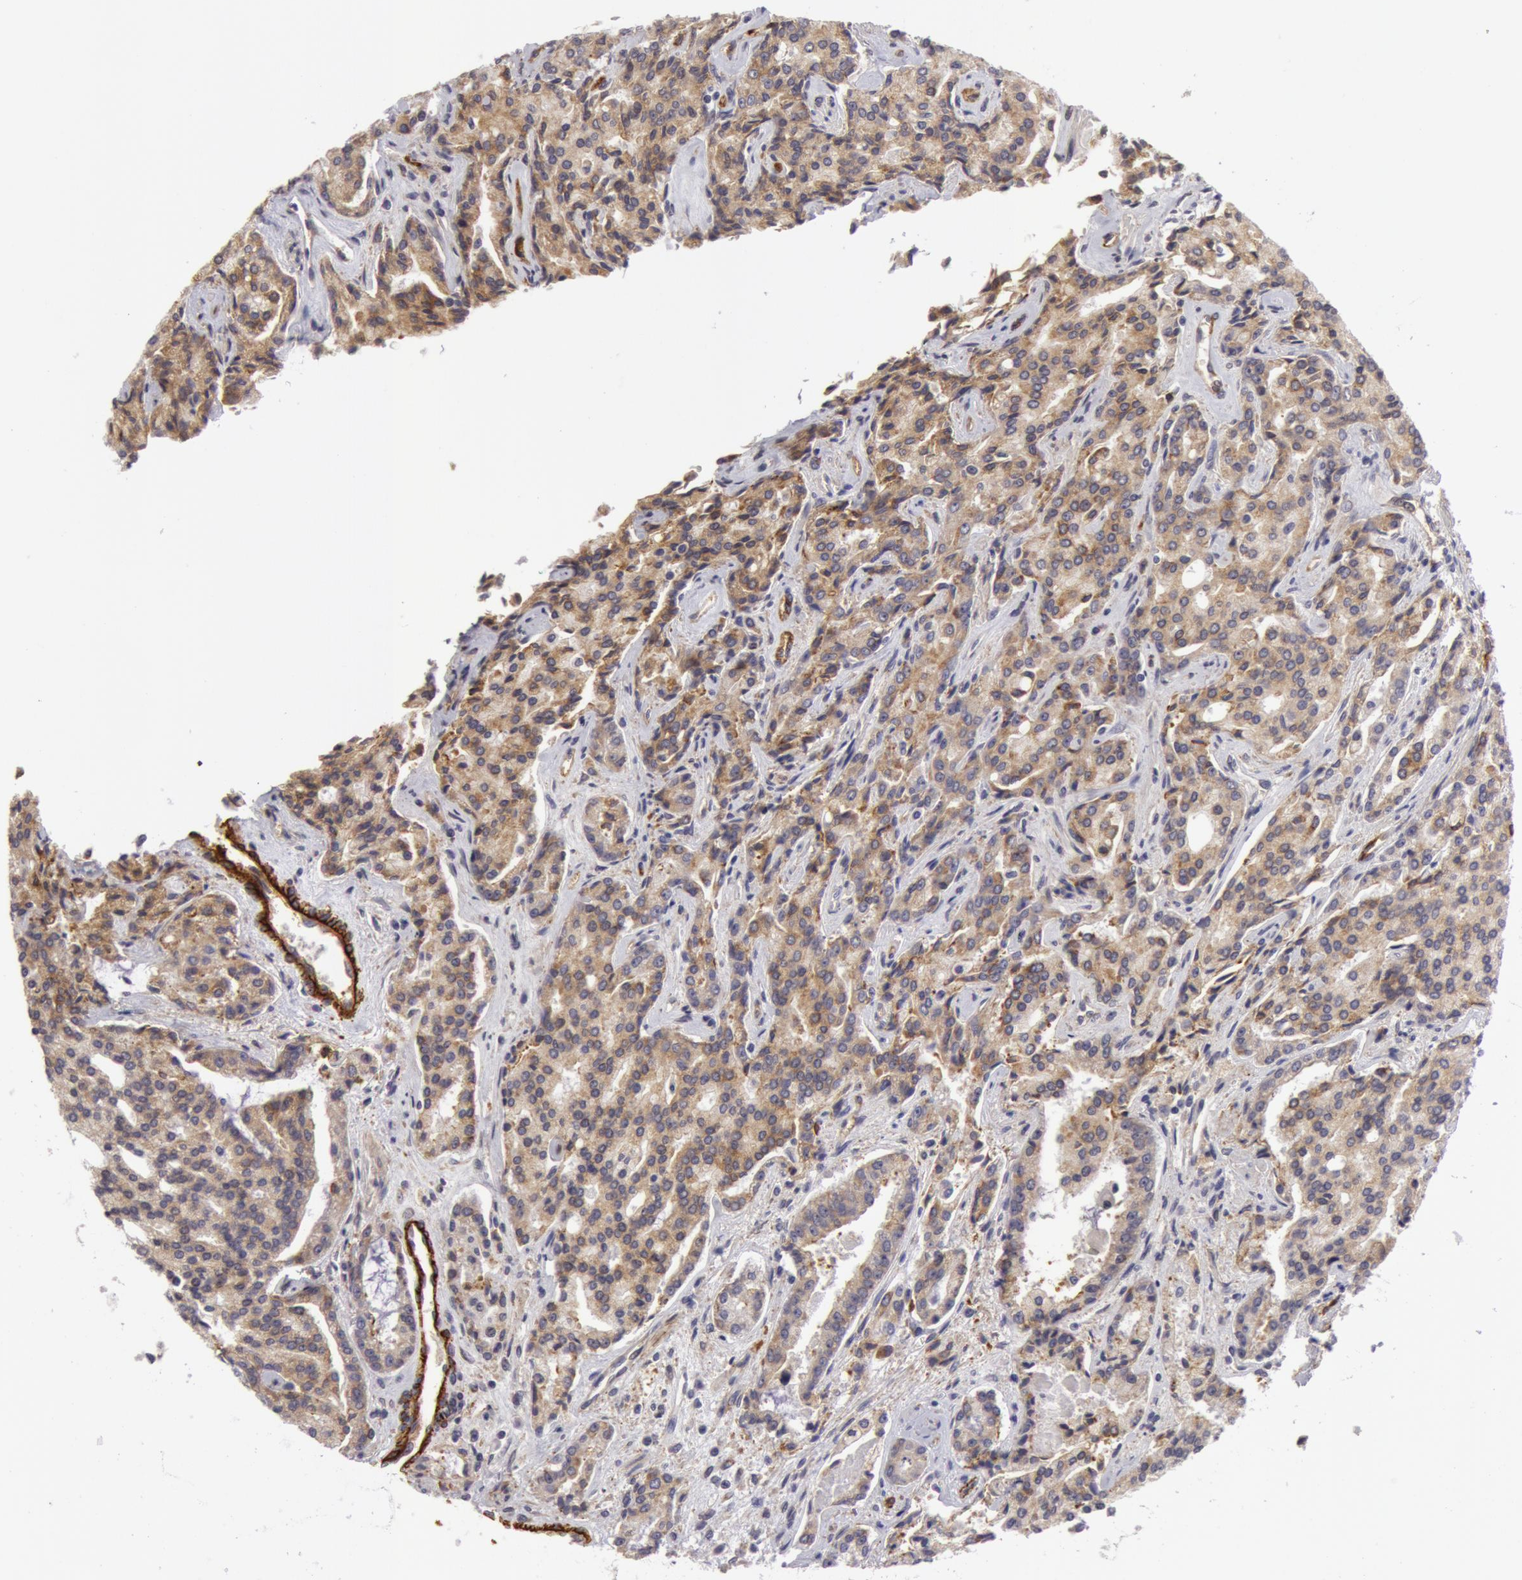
{"staining": {"intensity": "weak", "quantity": "25%-75%", "location": "cytoplasmic/membranous"}, "tissue": "prostate cancer", "cell_type": "Tumor cells", "image_type": "cancer", "snomed": [{"axis": "morphology", "description": "Adenocarcinoma, Medium grade"}, {"axis": "topography", "description": "Prostate"}], "caption": "The photomicrograph displays immunohistochemical staining of prostate cancer. There is weak cytoplasmic/membranous expression is identified in about 25%-75% of tumor cells. Immunohistochemistry (ihc) stains the protein of interest in brown and the nuclei are stained blue.", "gene": "IL23A", "patient": {"sex": "male", "age": 72}}